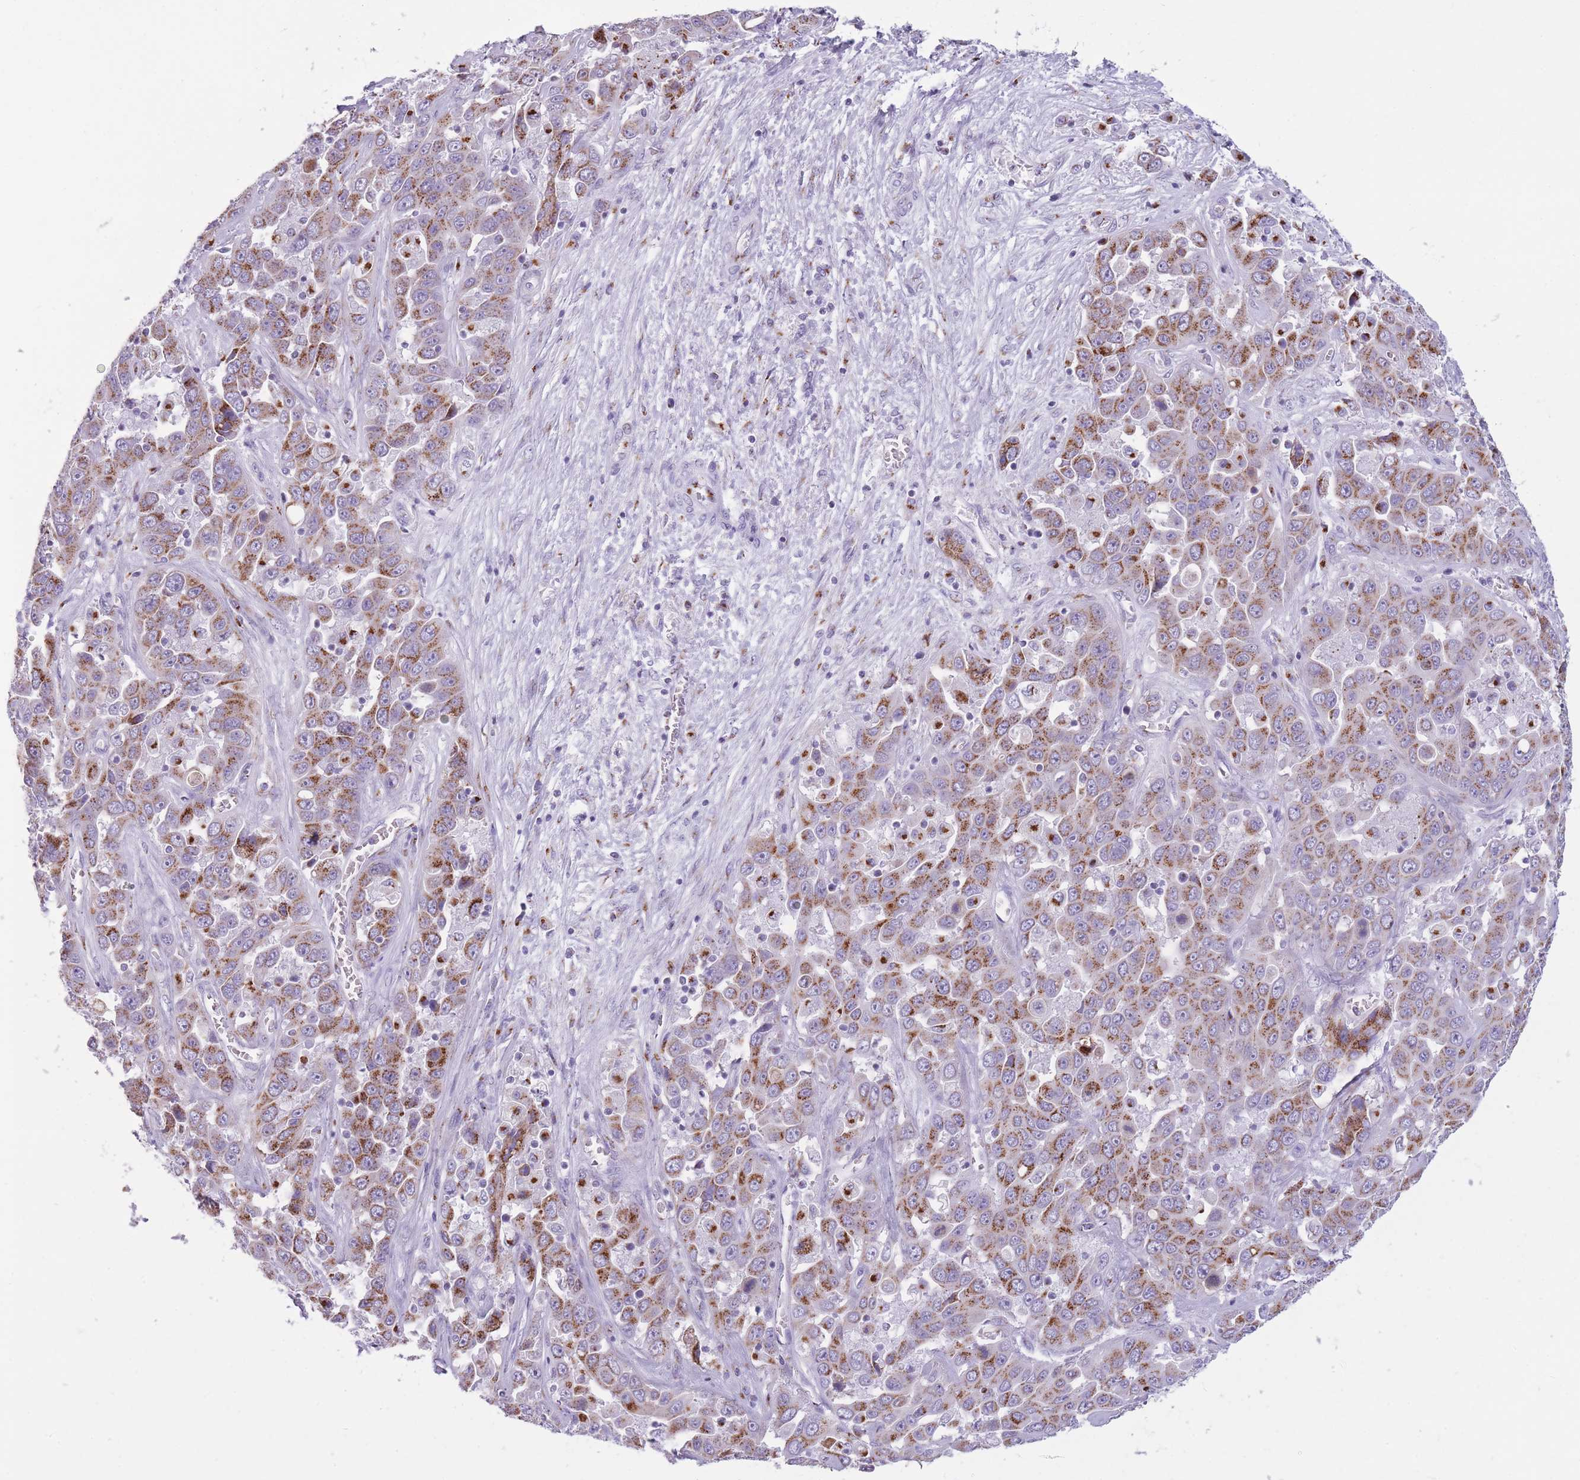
{"staining": {"intensity": "moderate", "quantity": ">75%", "location": "cytoplasmic/membranous"}, "tissue": "liver cancer", "cell_type": "Tumor cells", "image_type": "cancer", "snomed": [{"axis": "morphology", "description": "Cholangiocarcinoma"}, {"axis": "topography", "description": "Liver"}], "caption": "Brown immunohistochemical staining in cholangiocarcinoma (liver) shows moderate cytoplasmic/membranous staining in about >75% of tumor cells. (Stains: DAB in brown, nuclei in blue, Microscopy: brightfield microscopy at high magnification).", "gene": "B4GALT2", "patient": {"sex": "female", "age": 52}}